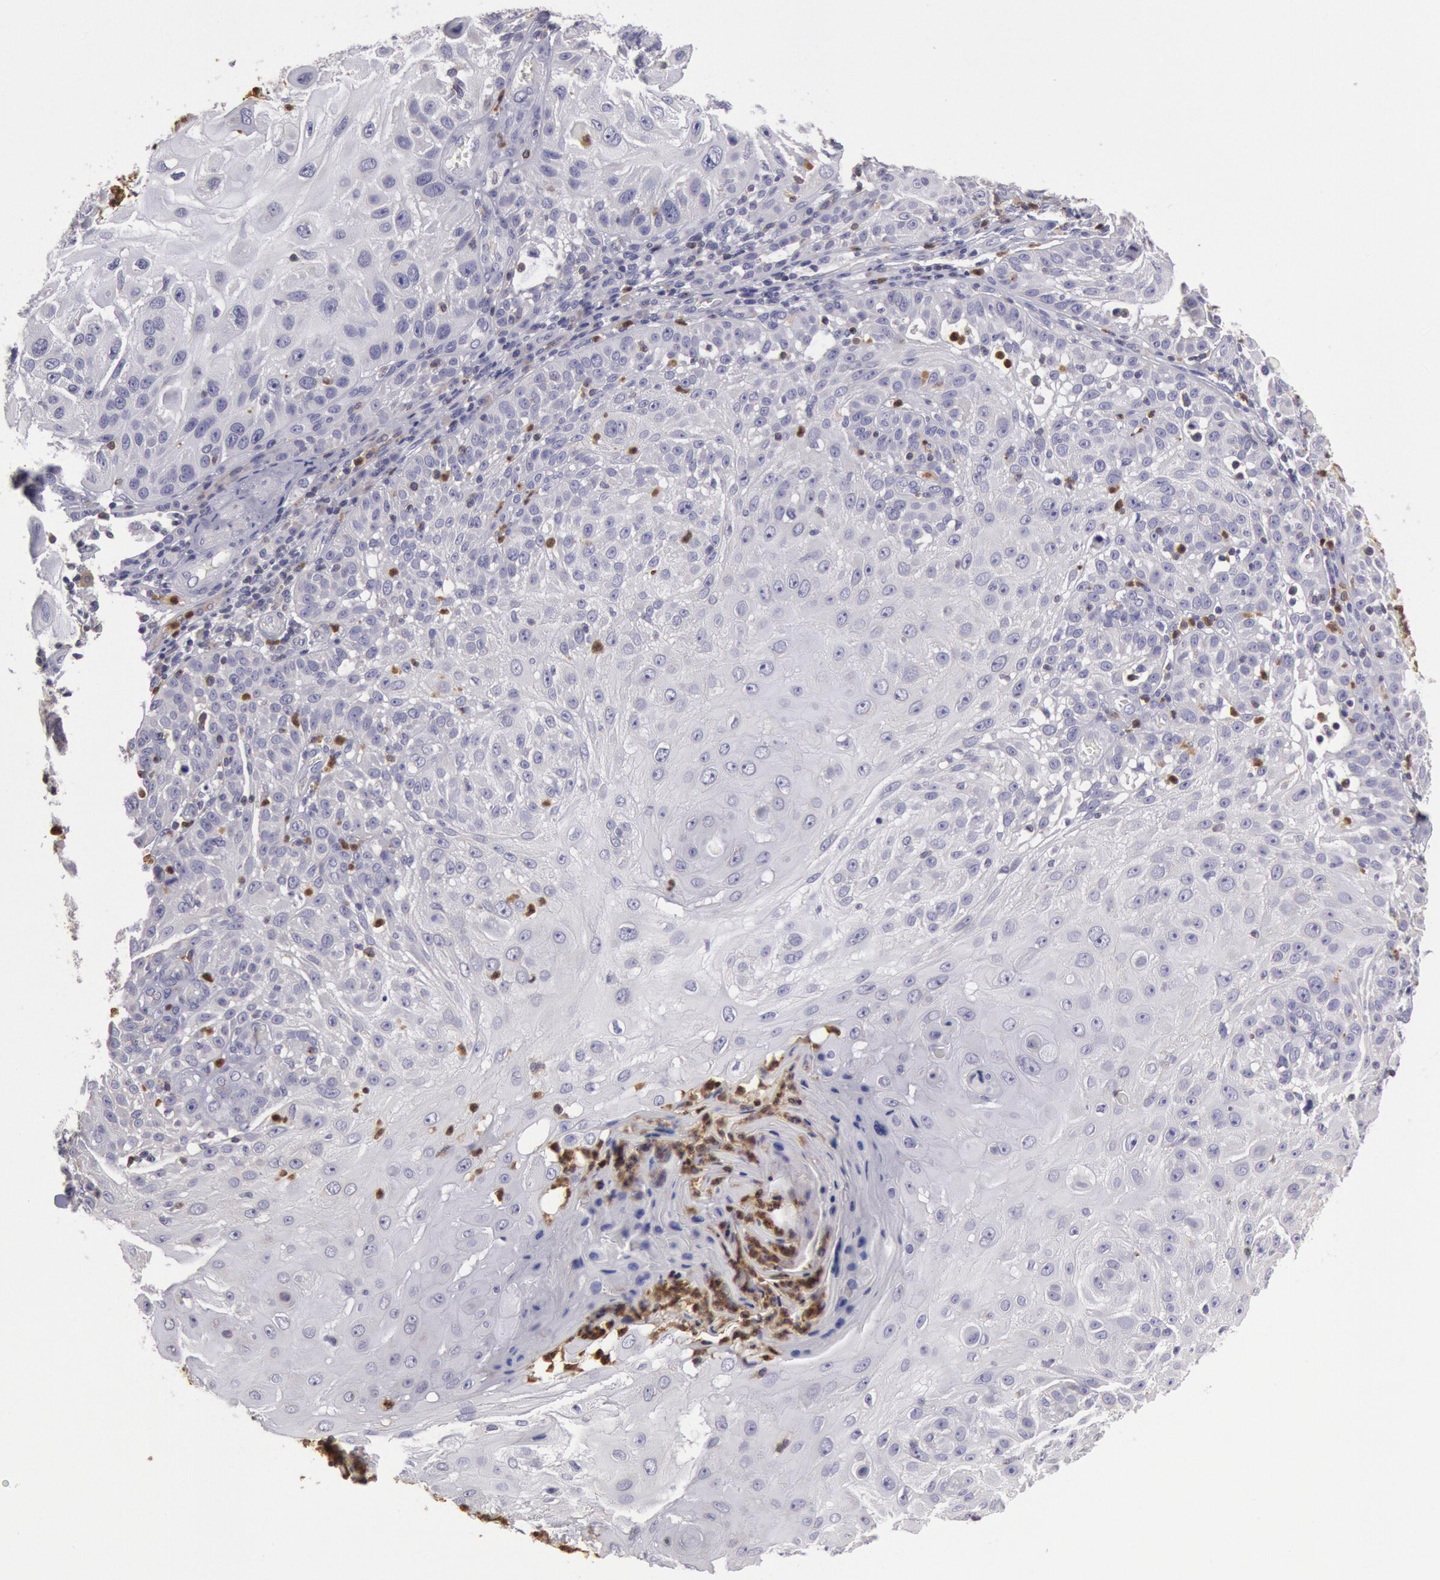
{"staining": {"intensity": "negative", "quantity": "none", "location": "none"}, "tissue": "skin cancer", "cell_type": "Tumor cells", "image_type": "cancer", "snomed": [{"axis": "morphology", "description": "Squamous cell carcinoma, NOS"}, {"axis": "topography", "description": "Skin"}], "caption": "Immunohistochemical staining of skin cancer demonstrates no significant staining in tumor cells. The staining is performed using DAB (3,3'-diaminobenzidine) brown chromogen with nuclei counter-stained in using hematoxylin.", "gene": "RAB27A", "patient": {"sex": "female", "age": 89}}